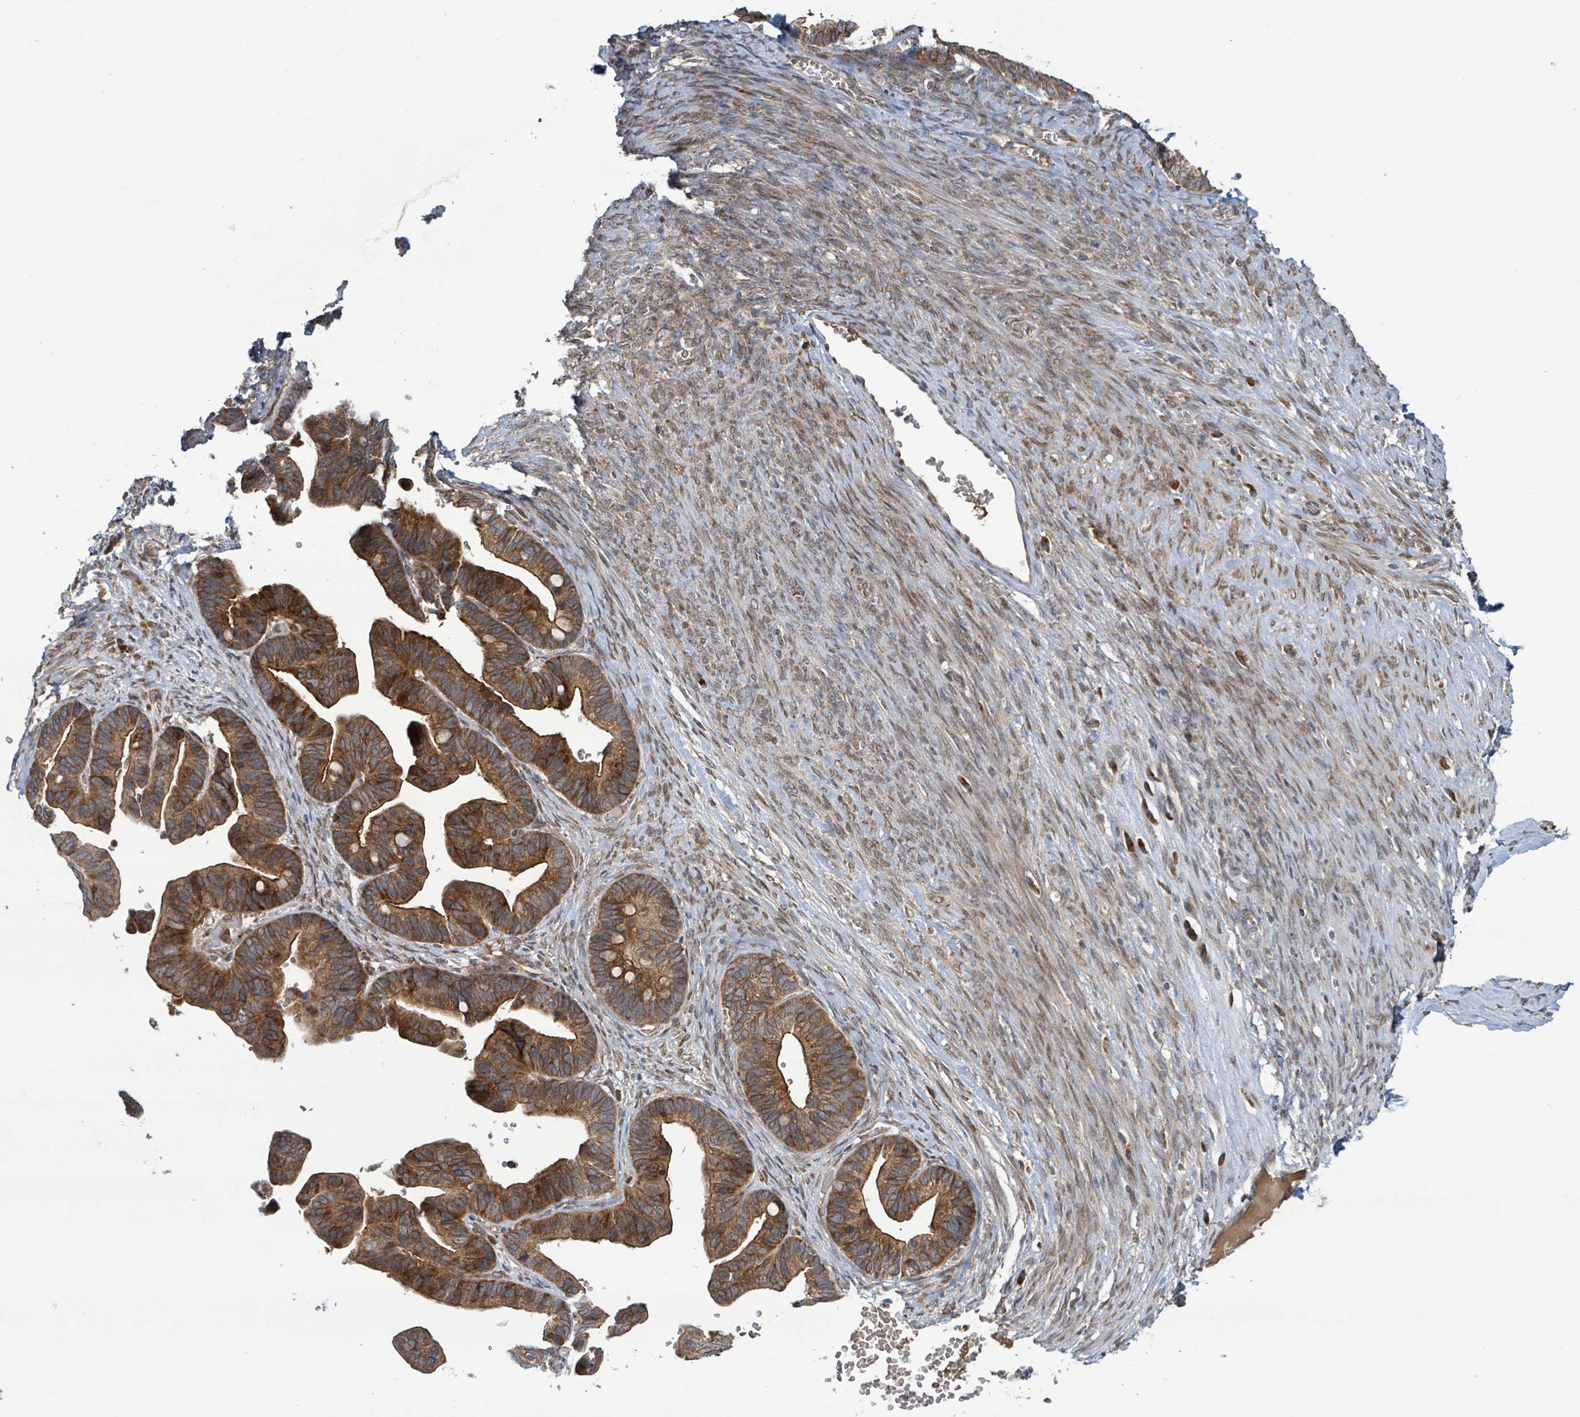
{"staining": {"intensity": "strong", "quantity": ">75%", "location": "cytoplasmic/membranous"}, "tissue": "ovarian cancer", "cell_type": "Tumor cells", "image_type": "cancer", "snomed": [{"axis": "morphology", "description": "Cystadenocarcinoma, serous, NOS"}, {"axis": "topography", "description": "Ovary"}], "caption": "A photomicrograph of human serous cystadenocarcinoma (ovarian) stained for a protein shows strong cytoplasmic/membranous brown staining in tumor cells. (IHC, brightfield microscopy, high magnification).", "gene": "OR51E1", "patient": {"sex": "female", "age": 56}}